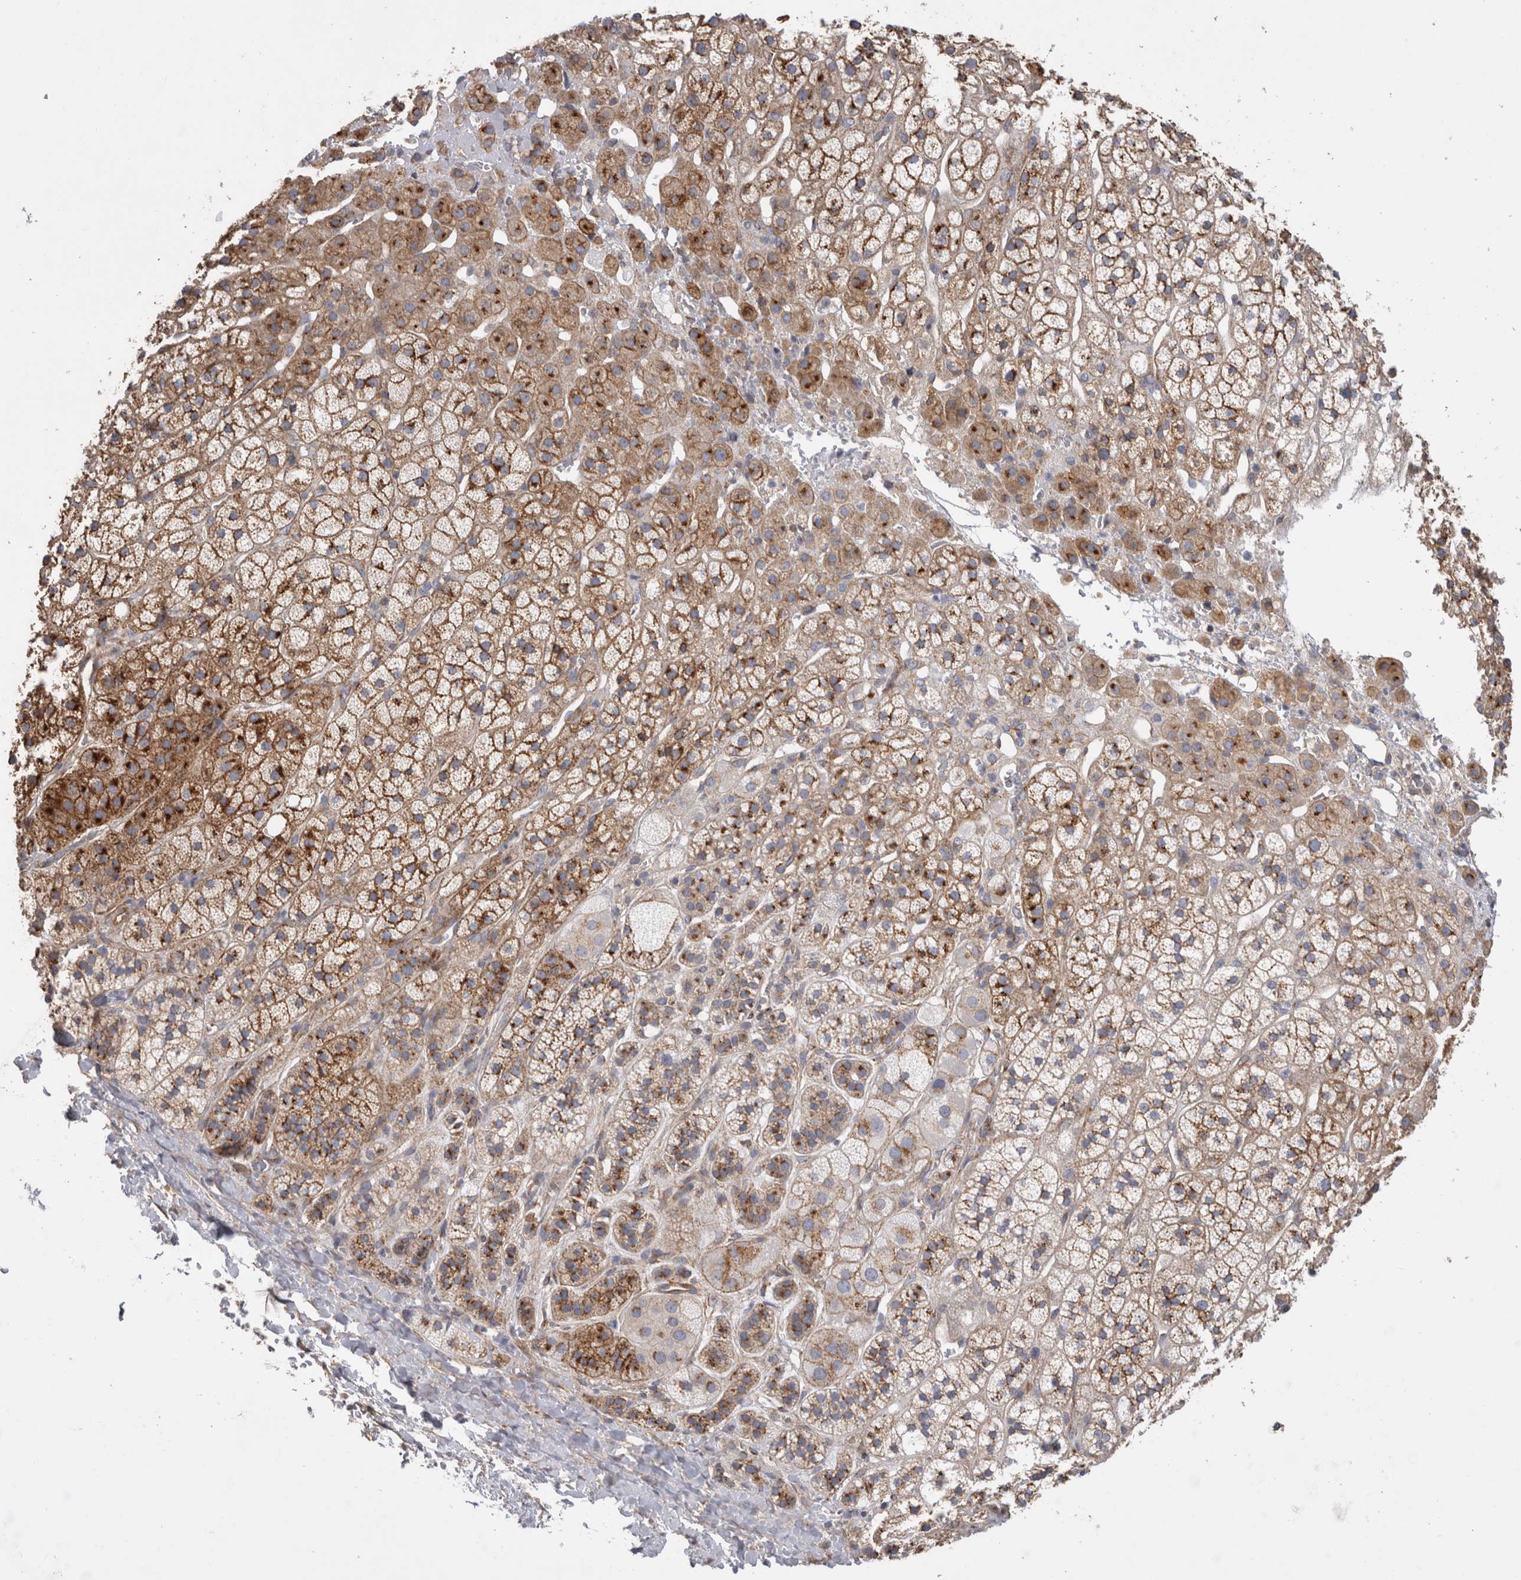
{"staining": {"intensity": "moderate", "quantity": ">75%", "location": "cytoplasmic/membranous"}, "tissue": "adrenal gland", "cell_type": "Glandular cells", "image_type": "normal", "snomed": [{"axis": "morphology", "description": "Normal tissue, NOS"}, {"axis": "topography", "description": "Adrenal gland"}], "caption": "A brown stain highlights moderate cytoplasmic/membranous expression of a protein in glandular cells of normal adrenal gland.", "gene": "ATXN3L", "patient": {"sex": "male", "age": 56}}